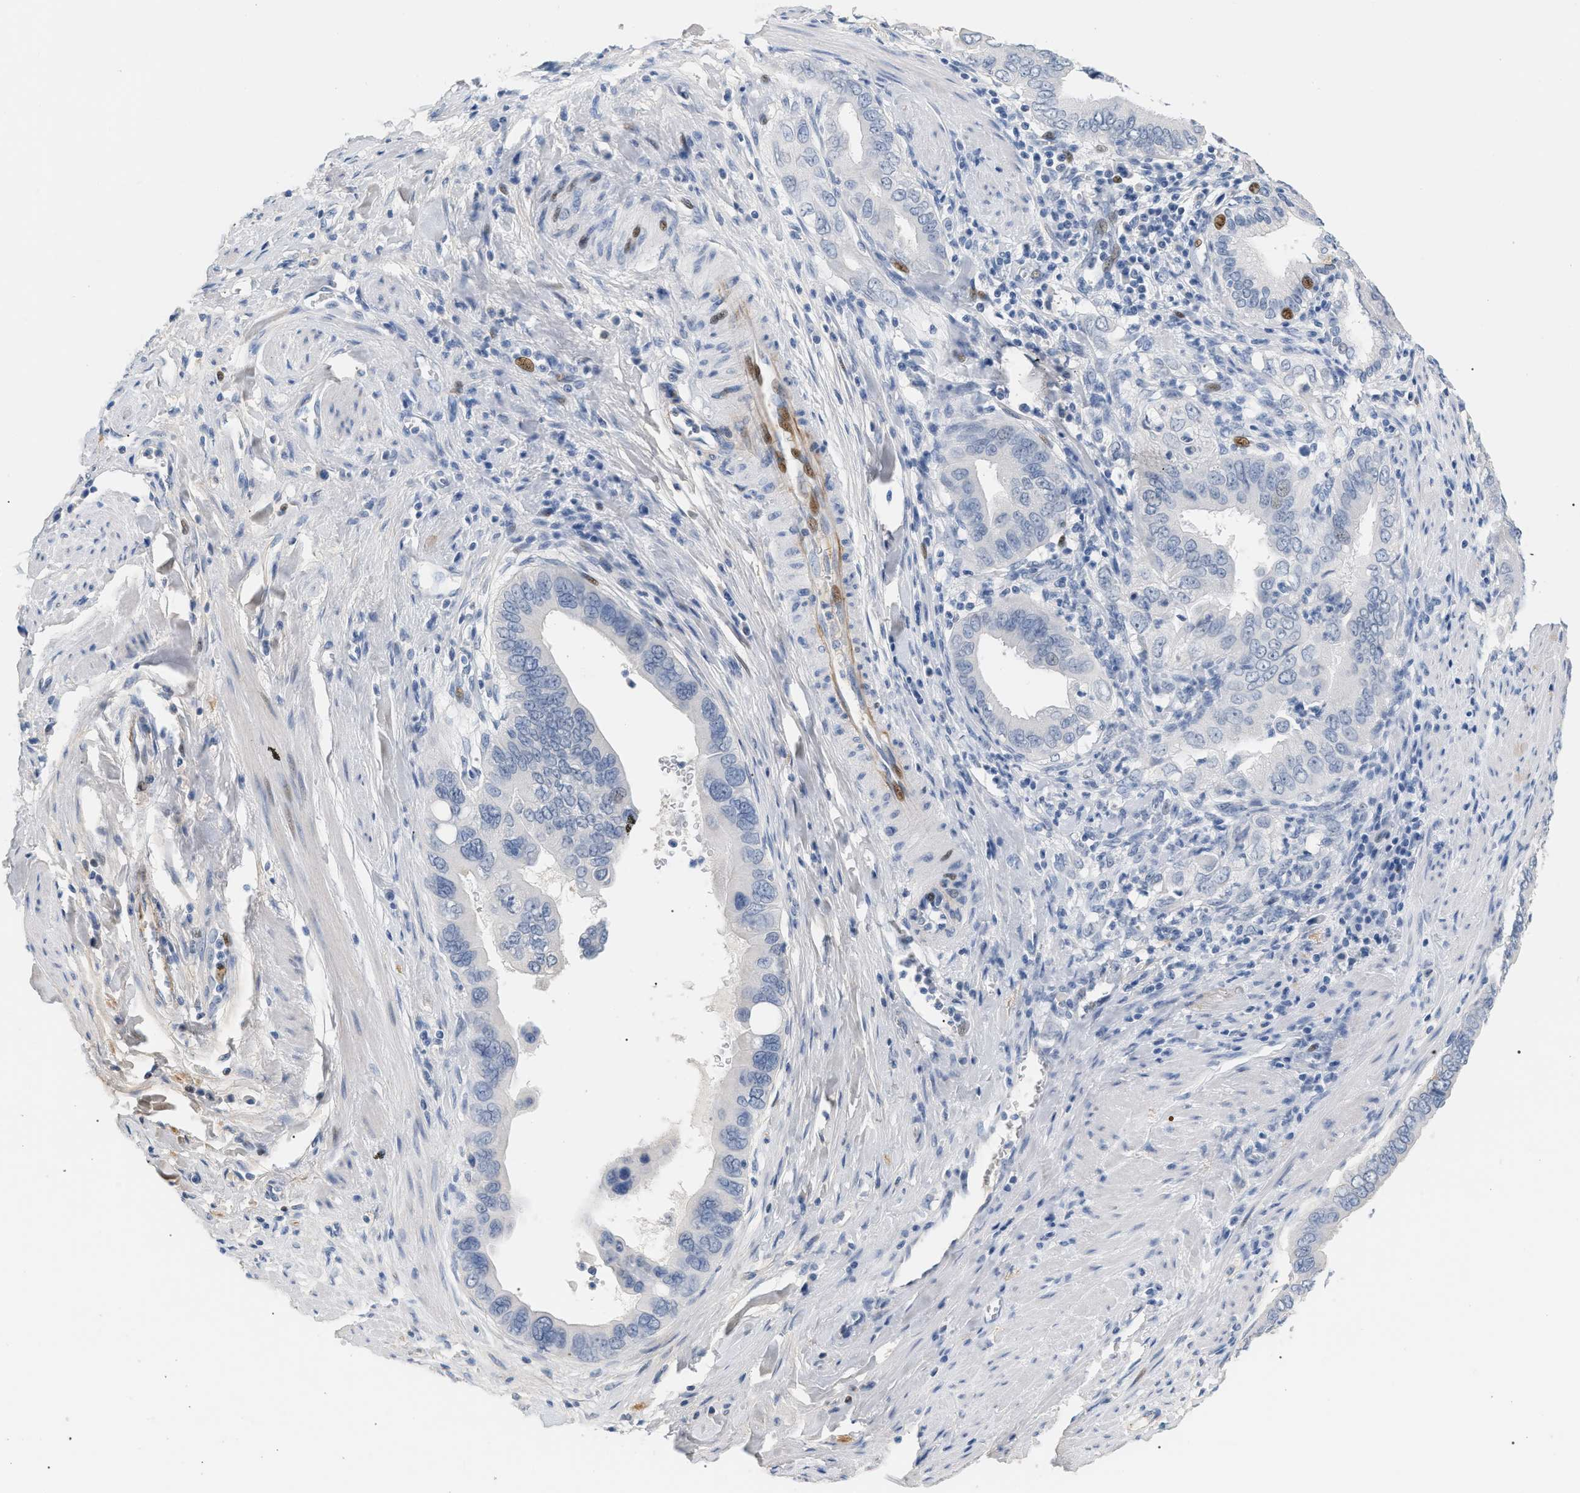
{"staining": {"intensity": "negative", "quantity": "none", "location": "none"}, "tissue": "pancreatic cancer", "cell_type": "Tumor cells", "image_type": "cancer", "snomed": [{"axis": "morphology", "description": "Normal tissue, NOS"}, {"axis": "topography", "description": "Lymph node"}], "caption": "High magnification brightfield microscopy of pancreatic cancer stained with DAB (brown) and counterstained with hematoxylin (blue): tumor cells show no significant expression. (Stains: DAB immunohistochemistry with hematoxylin counter stain, Microscopy: brightfield microscopy at high magnification).", "gene": "CFH", "patient": {"sex": "male", "age": 50}}